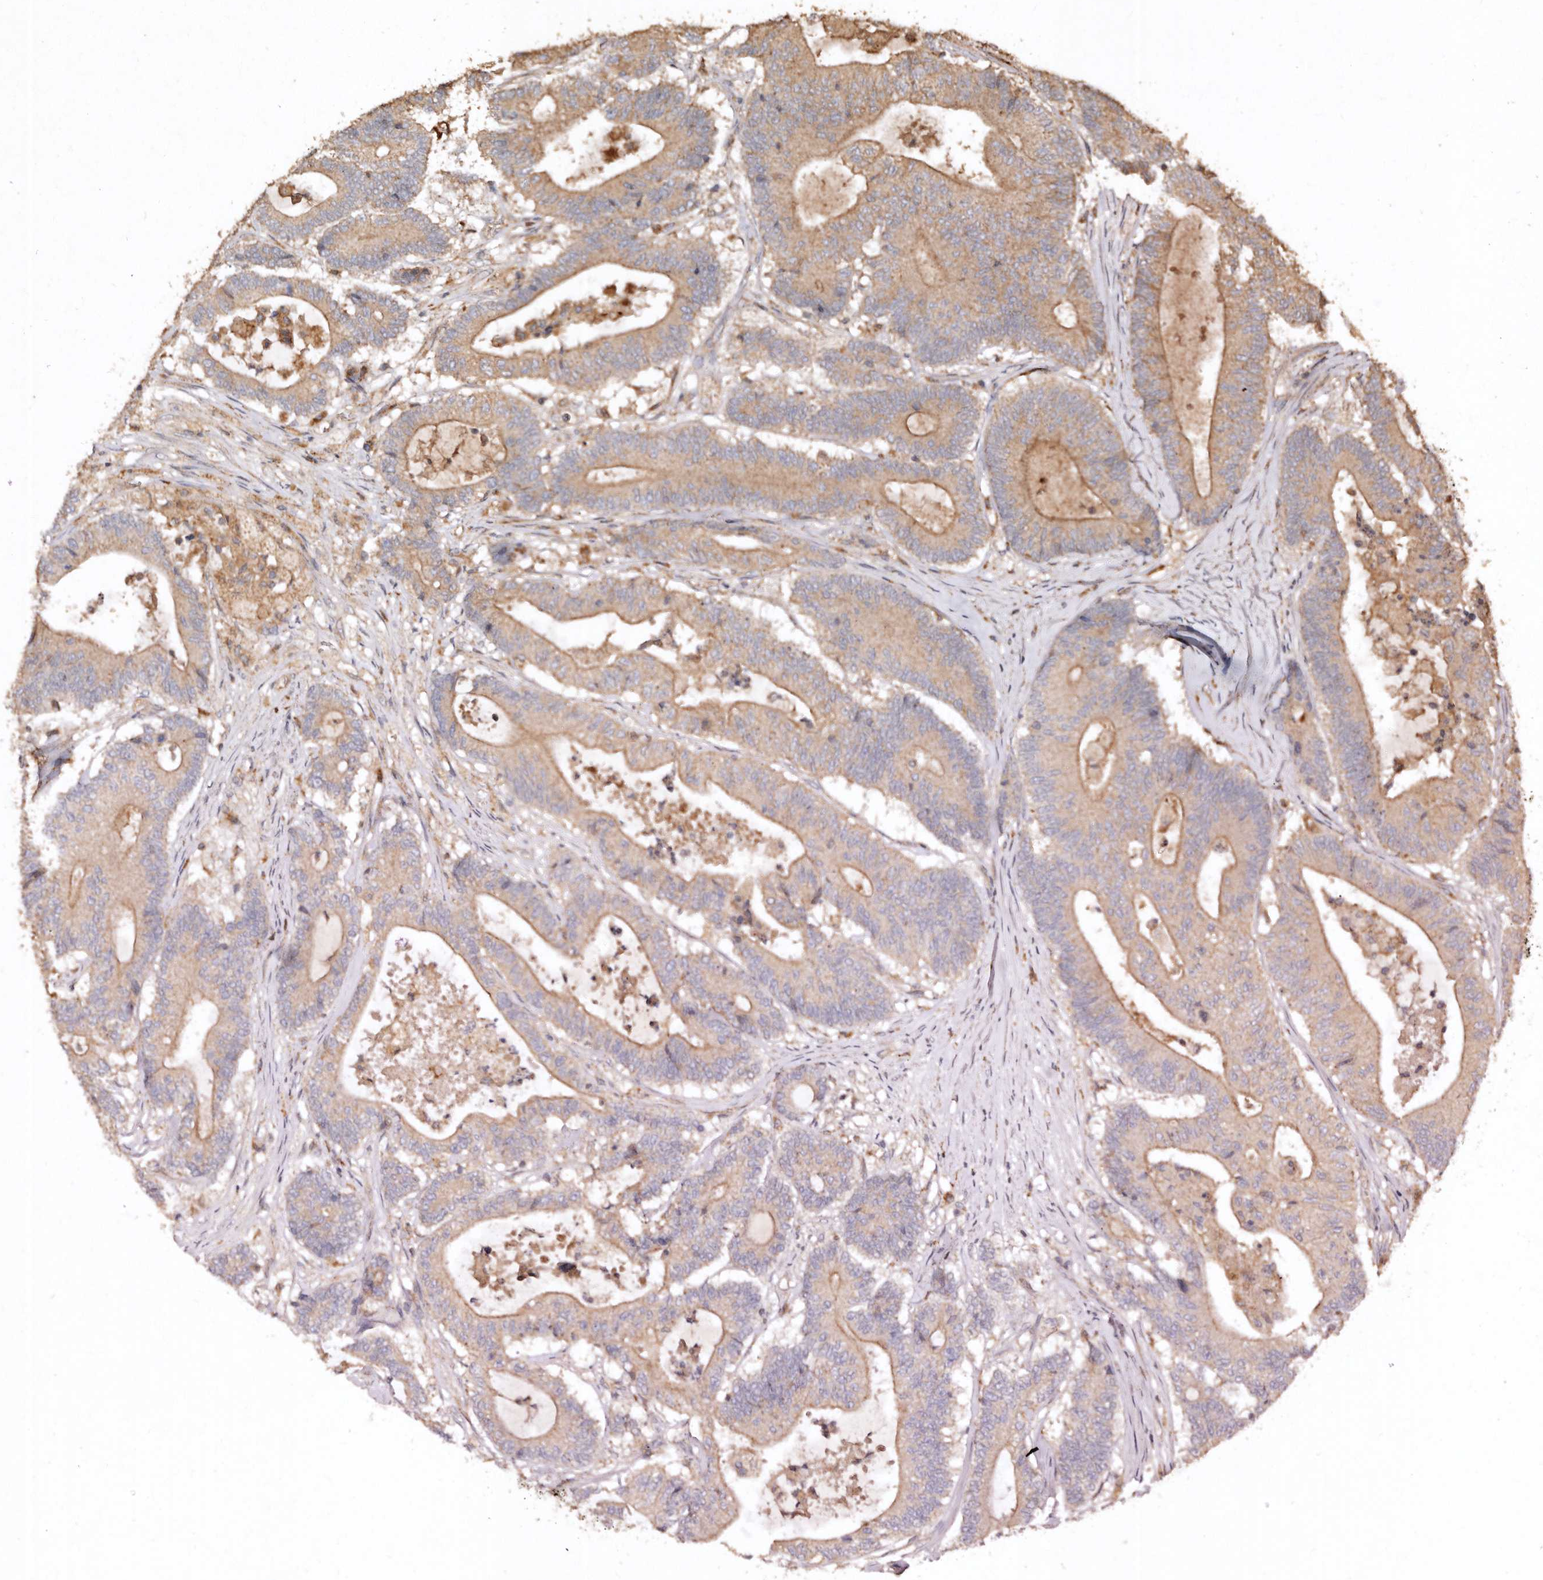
{"staining": {"intensity": "moderate", "quantity": "25%-75%", "location": "cytoplasmic/membranous"}, "tissue": "colorectal cancer", "cell_type": "Tumor cells", "image_type": "cancer", "snomed": [{"axis": "morphology", "description": "Adenocarcinoma, NOS"}, {"axis": "topography", "description": "Colon"}], "caption": "Brown immunohistochemical staining in human colorectal cancer (adenocarcinoma) shows moderate cytoplasmic/membranous positivity in approximately 25%-75% of tumor cells.", "gene": "FARS2", "patient": {"sex": "female", "age": 84}}